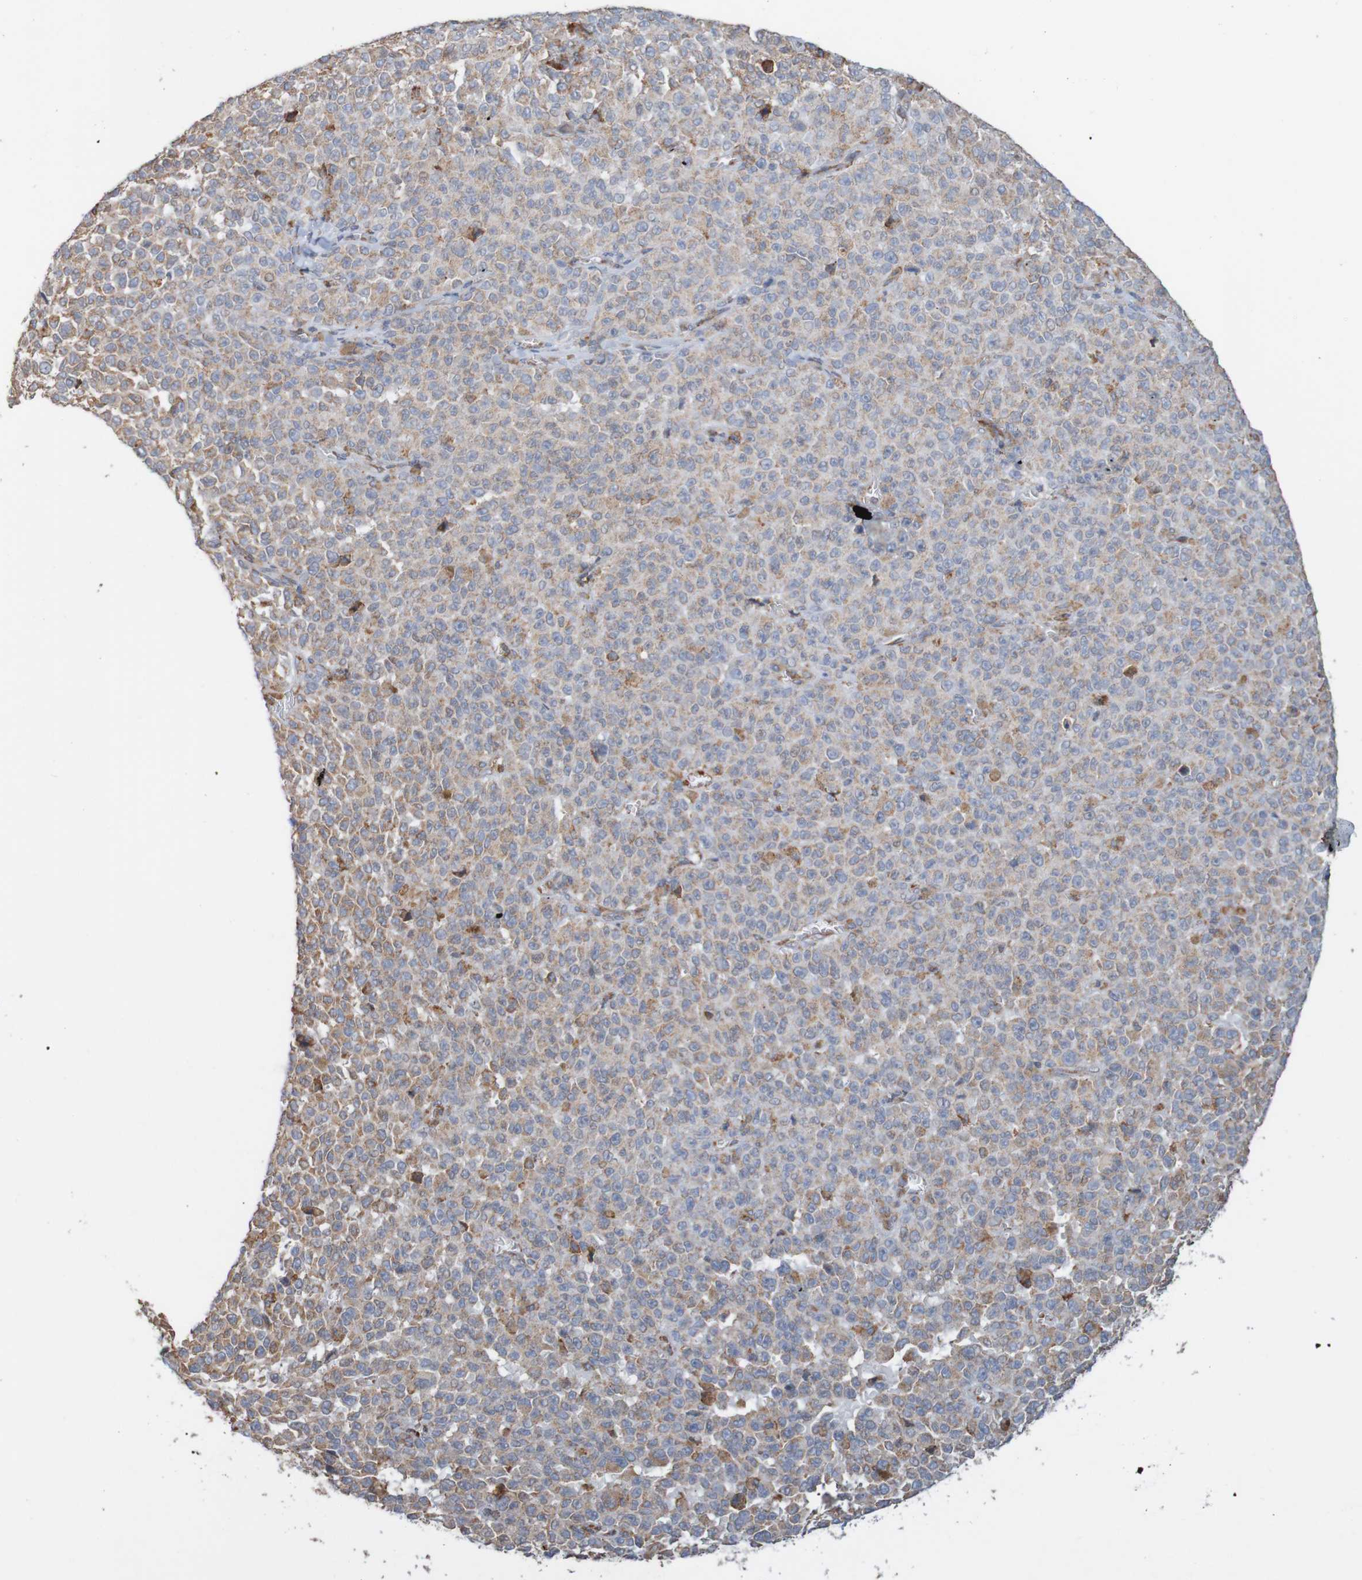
{"staining": {"intensity": "moderate", "quantity": "<25%", "location": "cytoplasmic/membranous"}, "tissue": "melanoma", "cell_type": "Tumor cells", "image_type": "cancer", "snomed": [{"axis": "morphology", "description": "Malignant melanoma, NOS"}, {"axis": "topography", "description": "Skin"}], "caption": "An immunohistochemistry micrograph of tumor tissue is shown. Protein staining in brown highlights moderate cytoplasmic/membranous positivity in melanoma within tumor cells.", "gene": "PDIA3", "patient": {"sex": "female", "age": 82}}